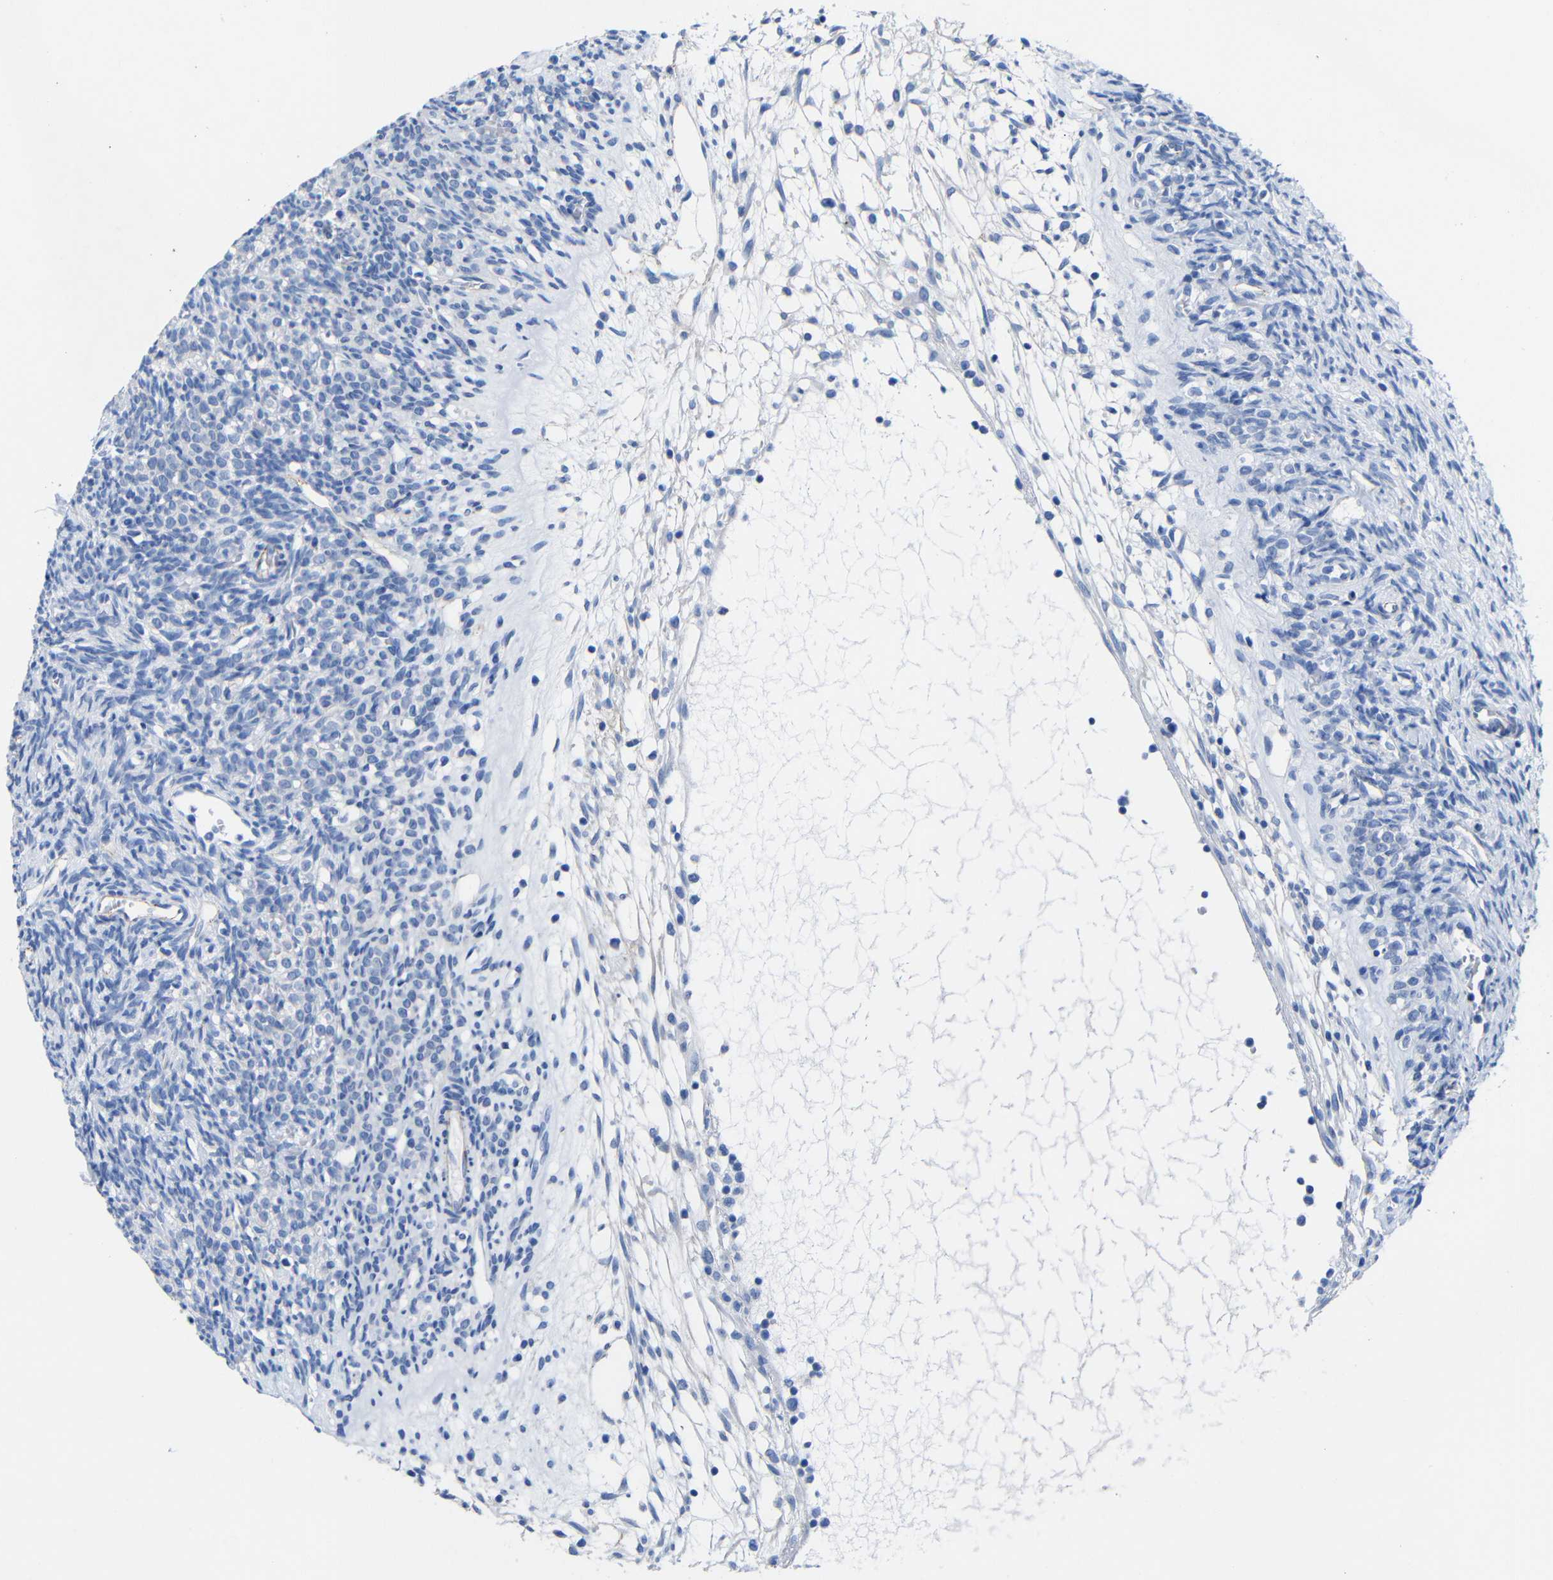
{"staining": {"intensity": "negative", "quantity": "none", "location": "none"}, "tissue": "ovary", "cell_type": "Ovarian stroma cells", "image_type": "normal", "snomed": [{"axis": "morphology", "description": "Normal tissue, NOS"}, {"axis": "topography", "description": "Ovary"}], "caption": "This is an immunohistochemistry image of unremarkable human ovary. There is no staining in ovarian stroma cells.", "gene": "CGNL1", "patient": {"sex": "female", "age": 33}}